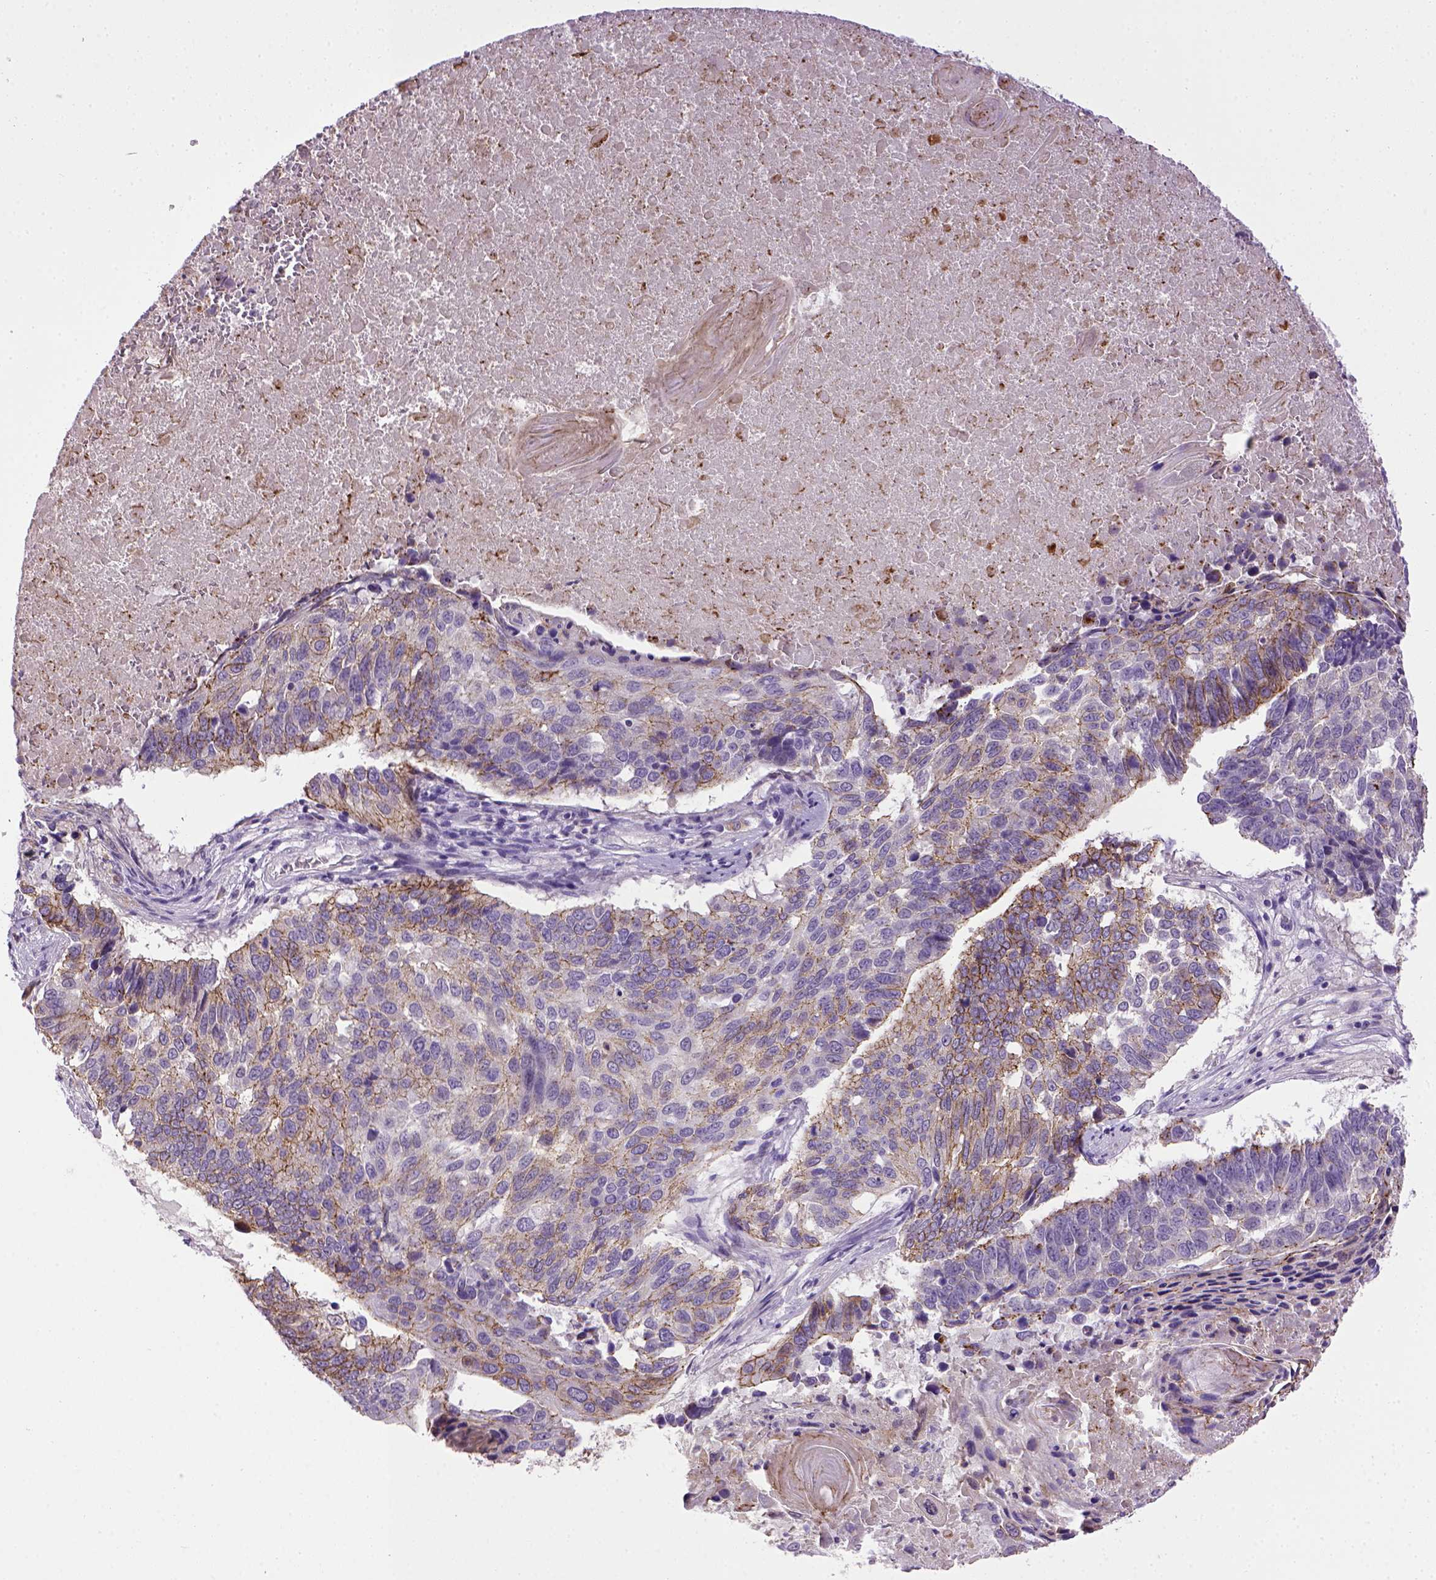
{"staining": {"intensity": "moderate", "quantity": "<25%", "location": "cytoplasmic/membranous"}, "tissue": "lung cancer", "cell_type": "Tumor cells", "image_type": "cancer", "snomed": [{"axis": "morphology", "description": "Squamous cell carcinoma, NOS"}, {"axis": "topography", "description": "Lung"}], "caption": "Lung cancer stained with a brown dye demonstrates moderate cytoplasmic/membranous positive positivity in approximately <25% of tumor cells.", "gene": "CDH1", "patient": {"sex": "male", "age": 73}}